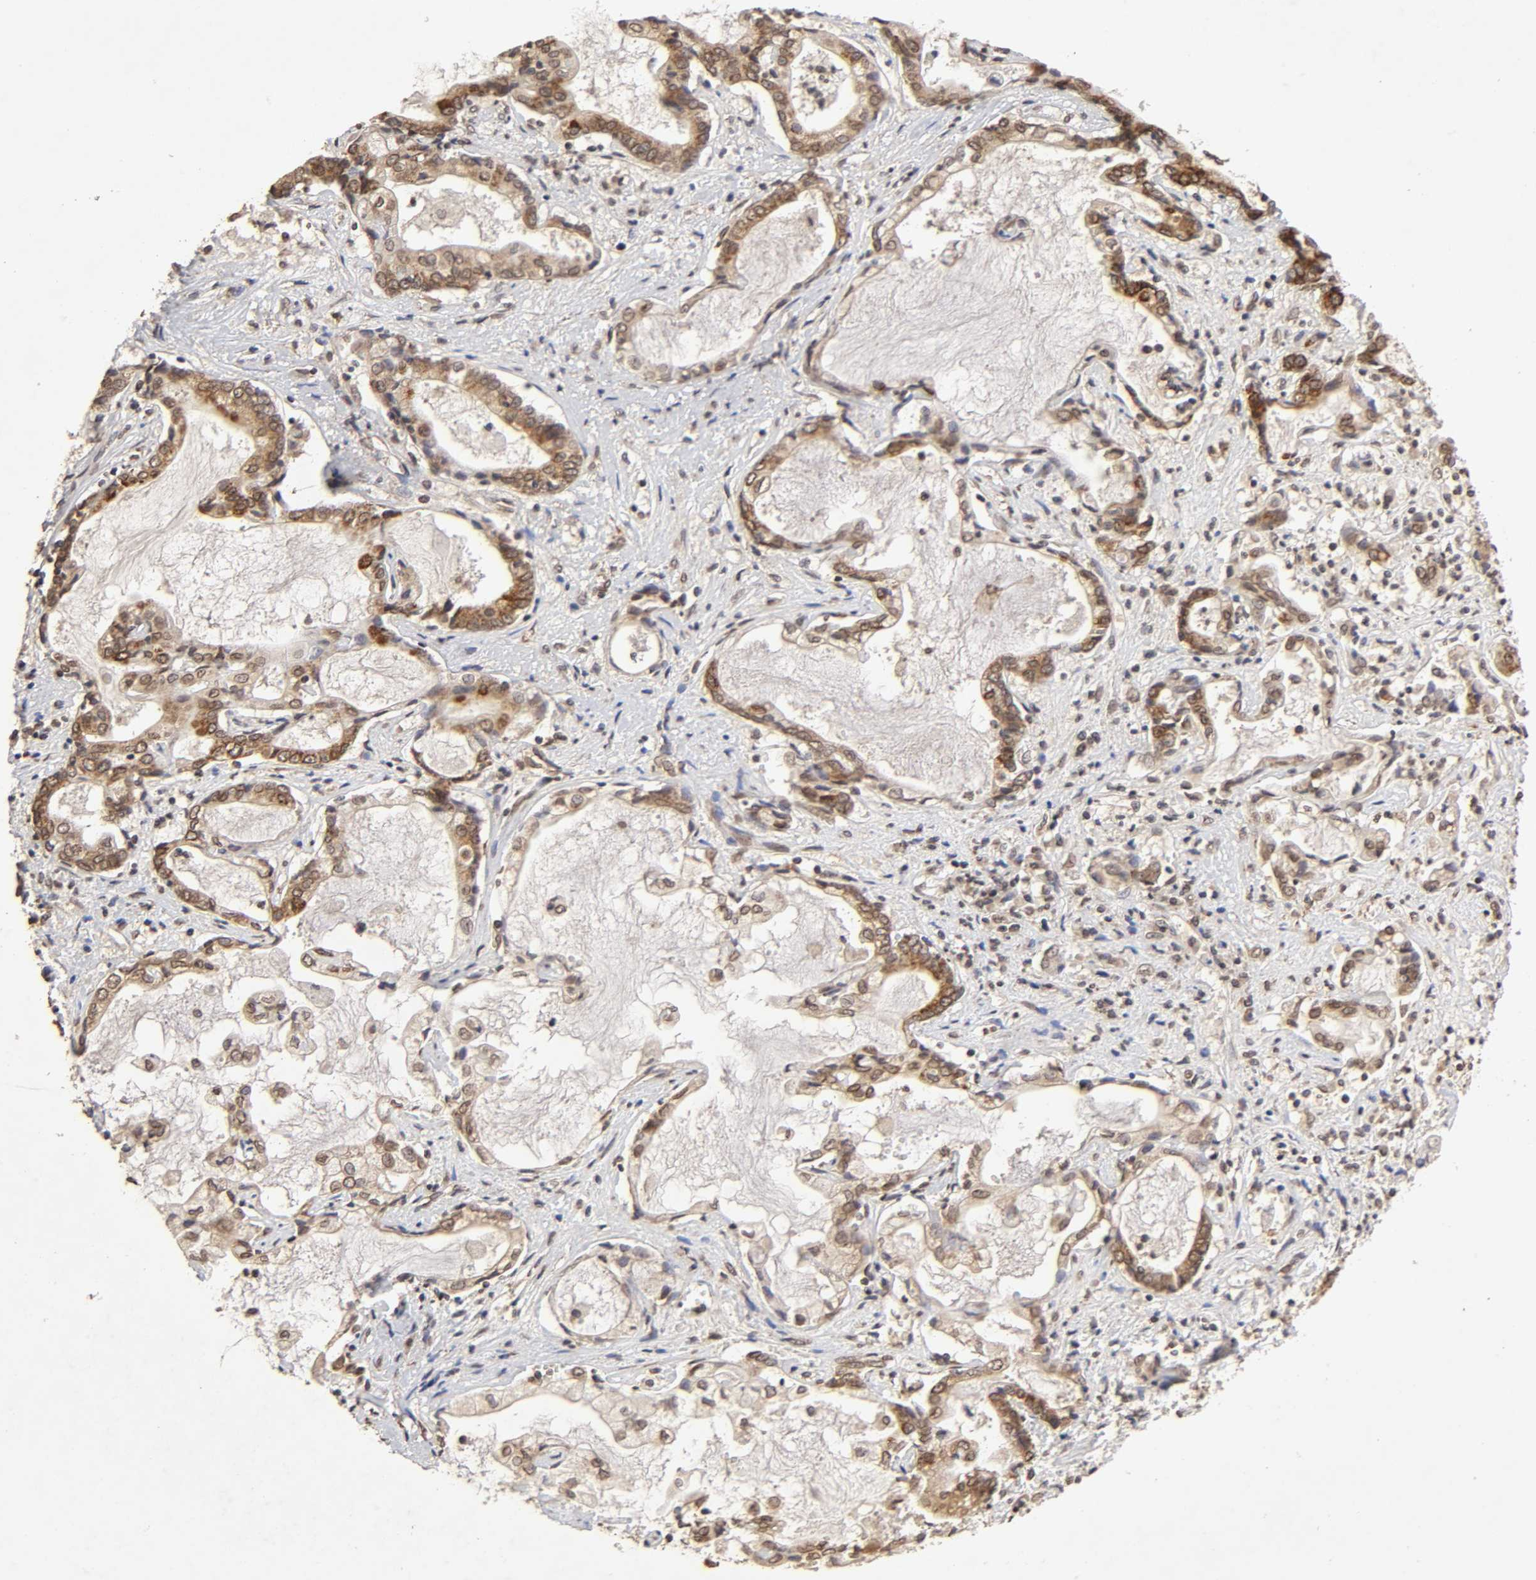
{"staining": {"intensity": "moderate", "quantity": ">75%", "location": "nuclear"}, "tissue": "liver cancer", "cell_type": "Tumor cells", "image_type": "cancer", "snomed": [{"axis": "morphology", "description": "Cholangiocarcinoma"}, {"axis": "topography", "description": "Liver"}], "caption": "Liver cancer (cholangiocarcinoma) tissue demonstrates moderate nuclear positivity in approximately >75% of tumor cells, visualized by immunohistochemistry.", "gene": "MLLT6", "patient": {"sex": "male", "age": 57}}